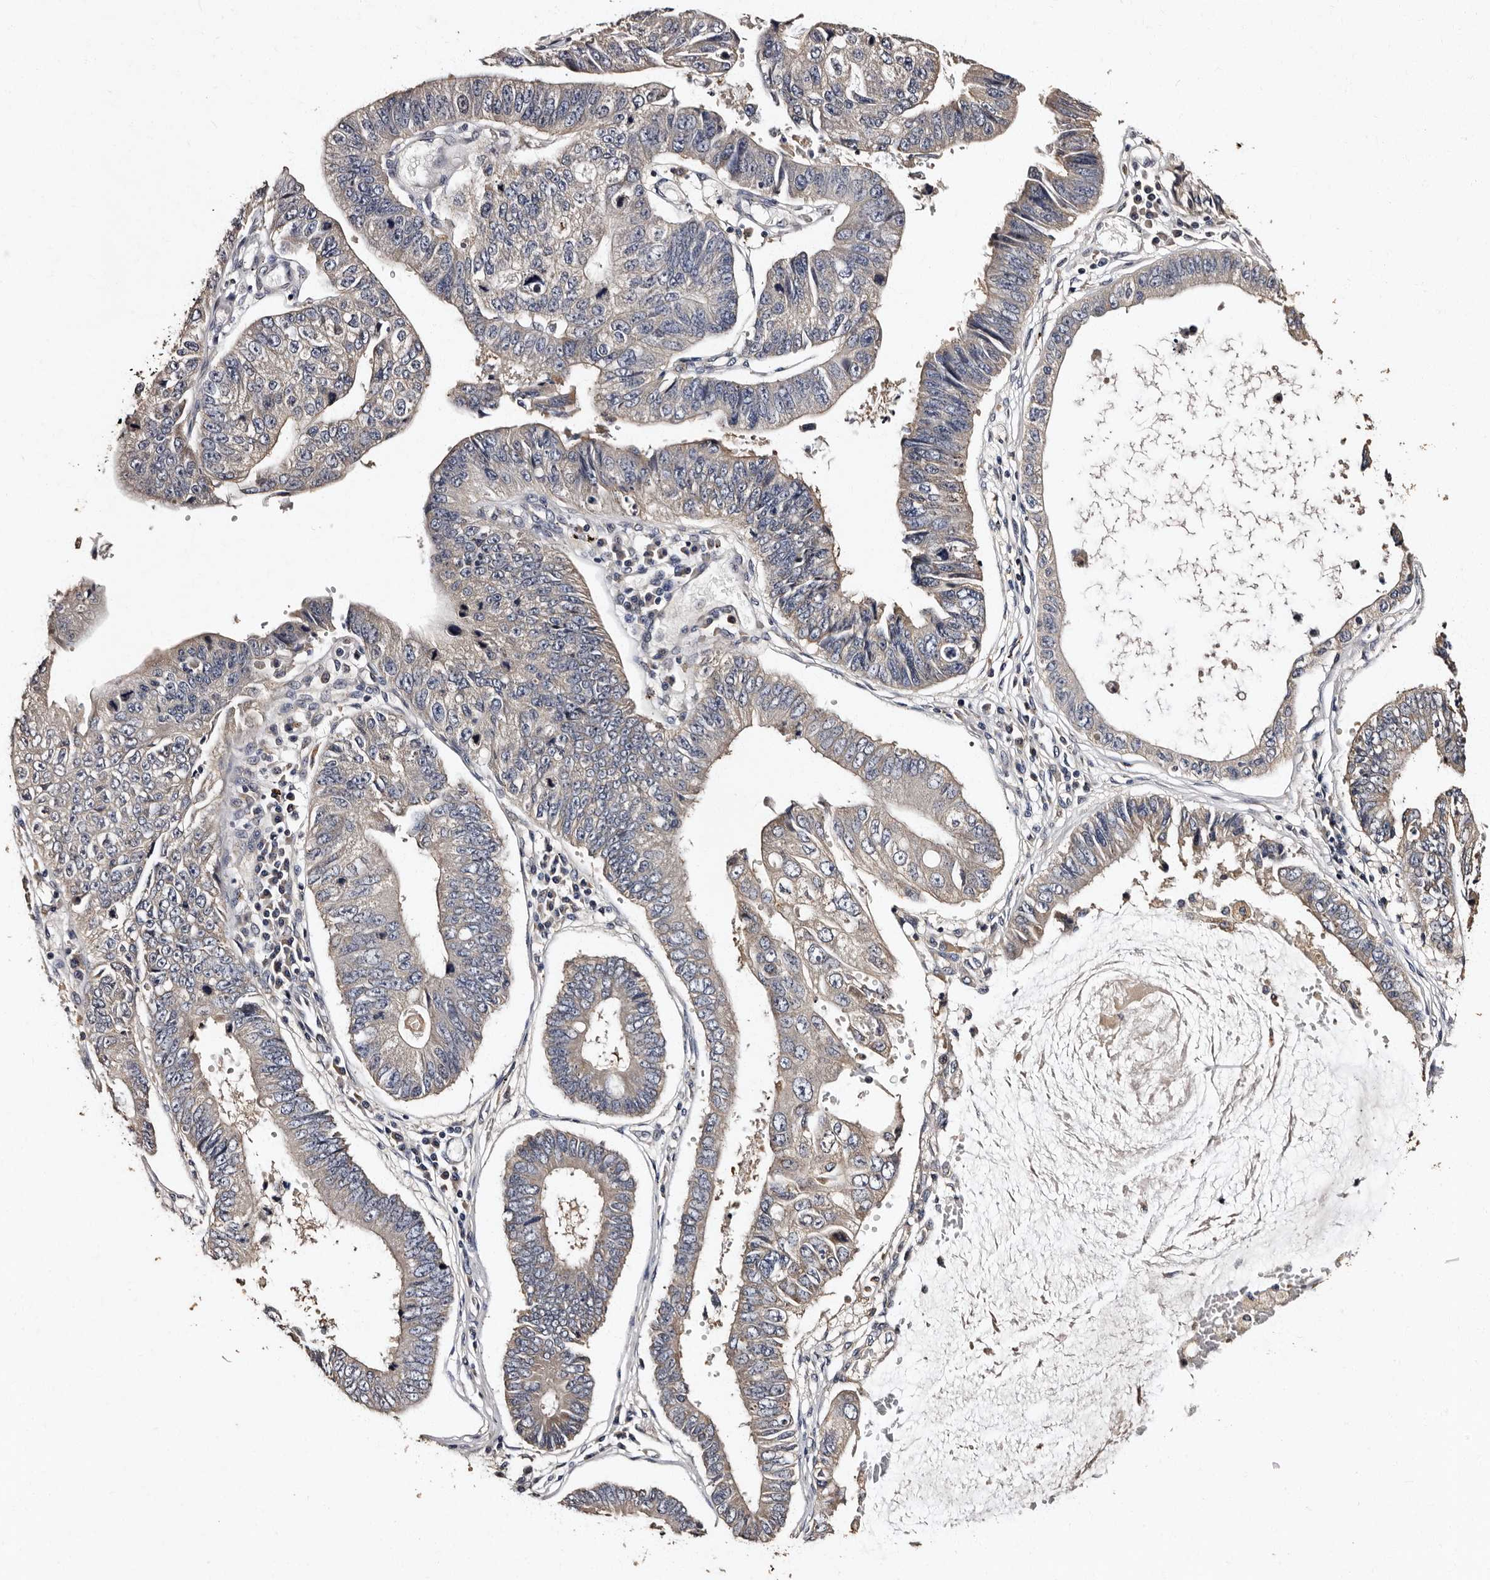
{"staining": {"intensity": "negative", "quantity": "none", "location": "none"}, "tissue": "stomach cancer", "cell_type": "Tumor cells", "image_type": "cancer", "snomed": [{"axis": "morphology", "description": "Adenocarcinoma, NOS"}, {"axis": "topography", "description": "Stomach"}], "caption": "Tumor cells show no significant protein staining in adenocarcinoma (stomach). (Stains: DAB (3,3'-diaminobenzidine) immunohistochemistry (IHC) with hematoxylin counter stain, Microscopy: brightfield microscopy at high magnification).", "gene": "ADCK5", "patient": {"sex": "male", "age": 59}}